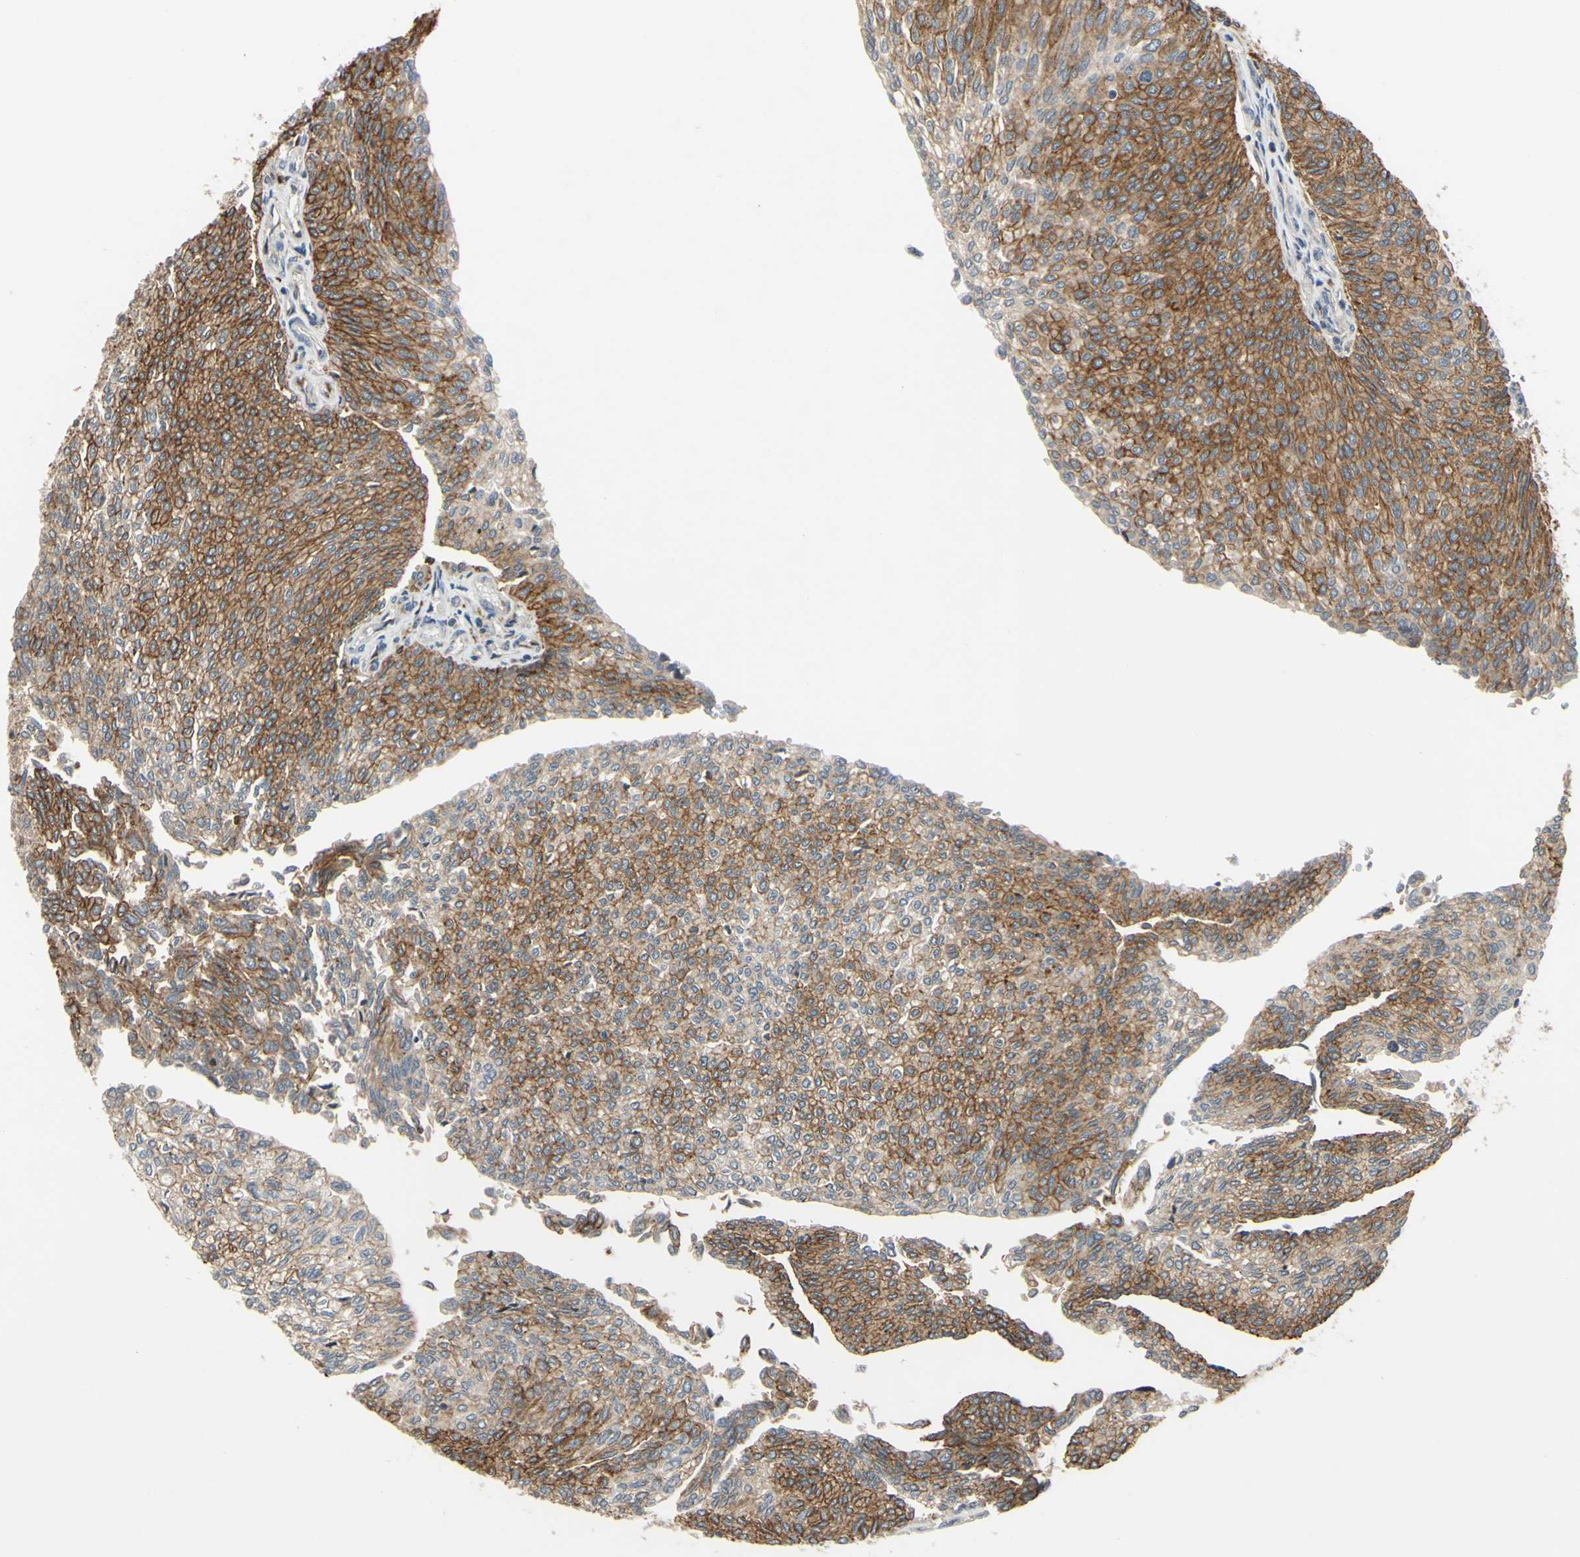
{"staining": {"intensity": "moderate", "quantity": "25%-75%", "location": "cytoplasmic/membranous"}, "tissue": "urothelial cancer", "cell_type": "Tumor cells", "image_type": "cancer", "snomed": [{"axis": "morphology", "description": "Urothelial carcinoma, Low grade"}, {"axis": "topography", "description": "Urinary bladder"}], "caption": "Protein analysis of urothelial cancer tissue demonstrates moderate cytoplasmic/membranous positivity in approximately 25%-75% of tumor cells.", "gene": "PLXNA2", "patient": {"sex": "female", "age": 79}}